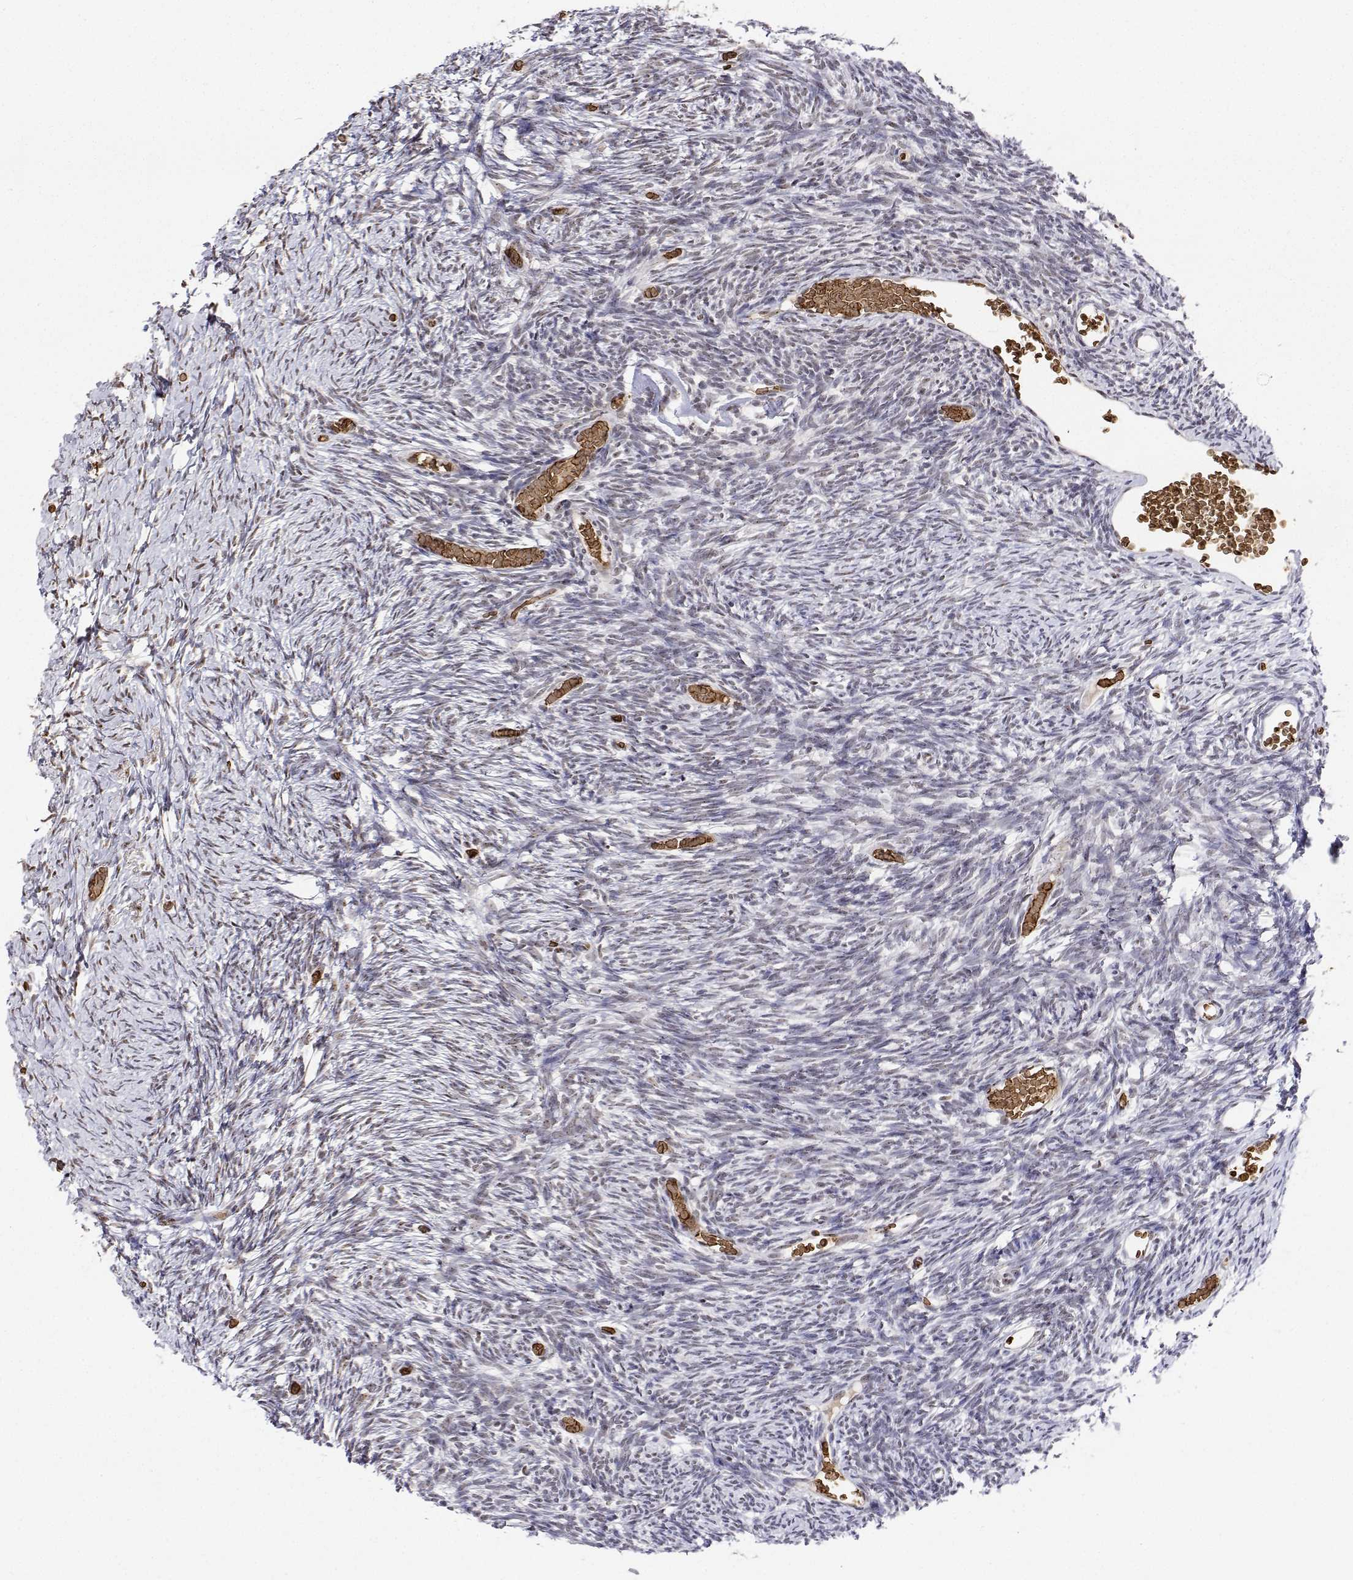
{"staining": {"intensity": "moderate", "quantity": ">75%", "location": "nuclear"}, "tissue": "ovary", "cell_type": "Follicle cells", "image_type": "normal", "snomed": [{"axis": "morphology", "description": "Normal tissue, NOS"}, {"axis": "topography", "description": "Ovary"}], "caption": "Immunohistochemical staining of benign ovary shows >75% levels of moderate nuclear protein expression in approximately >75% of follicle cells. The protein of interest is stained brown, and the nuclei are stained in blue (DAB IHC with brightfield microscopy, high magnification).", "gene": "ADAR", "patient": {"sex": "female", "age": 39}}